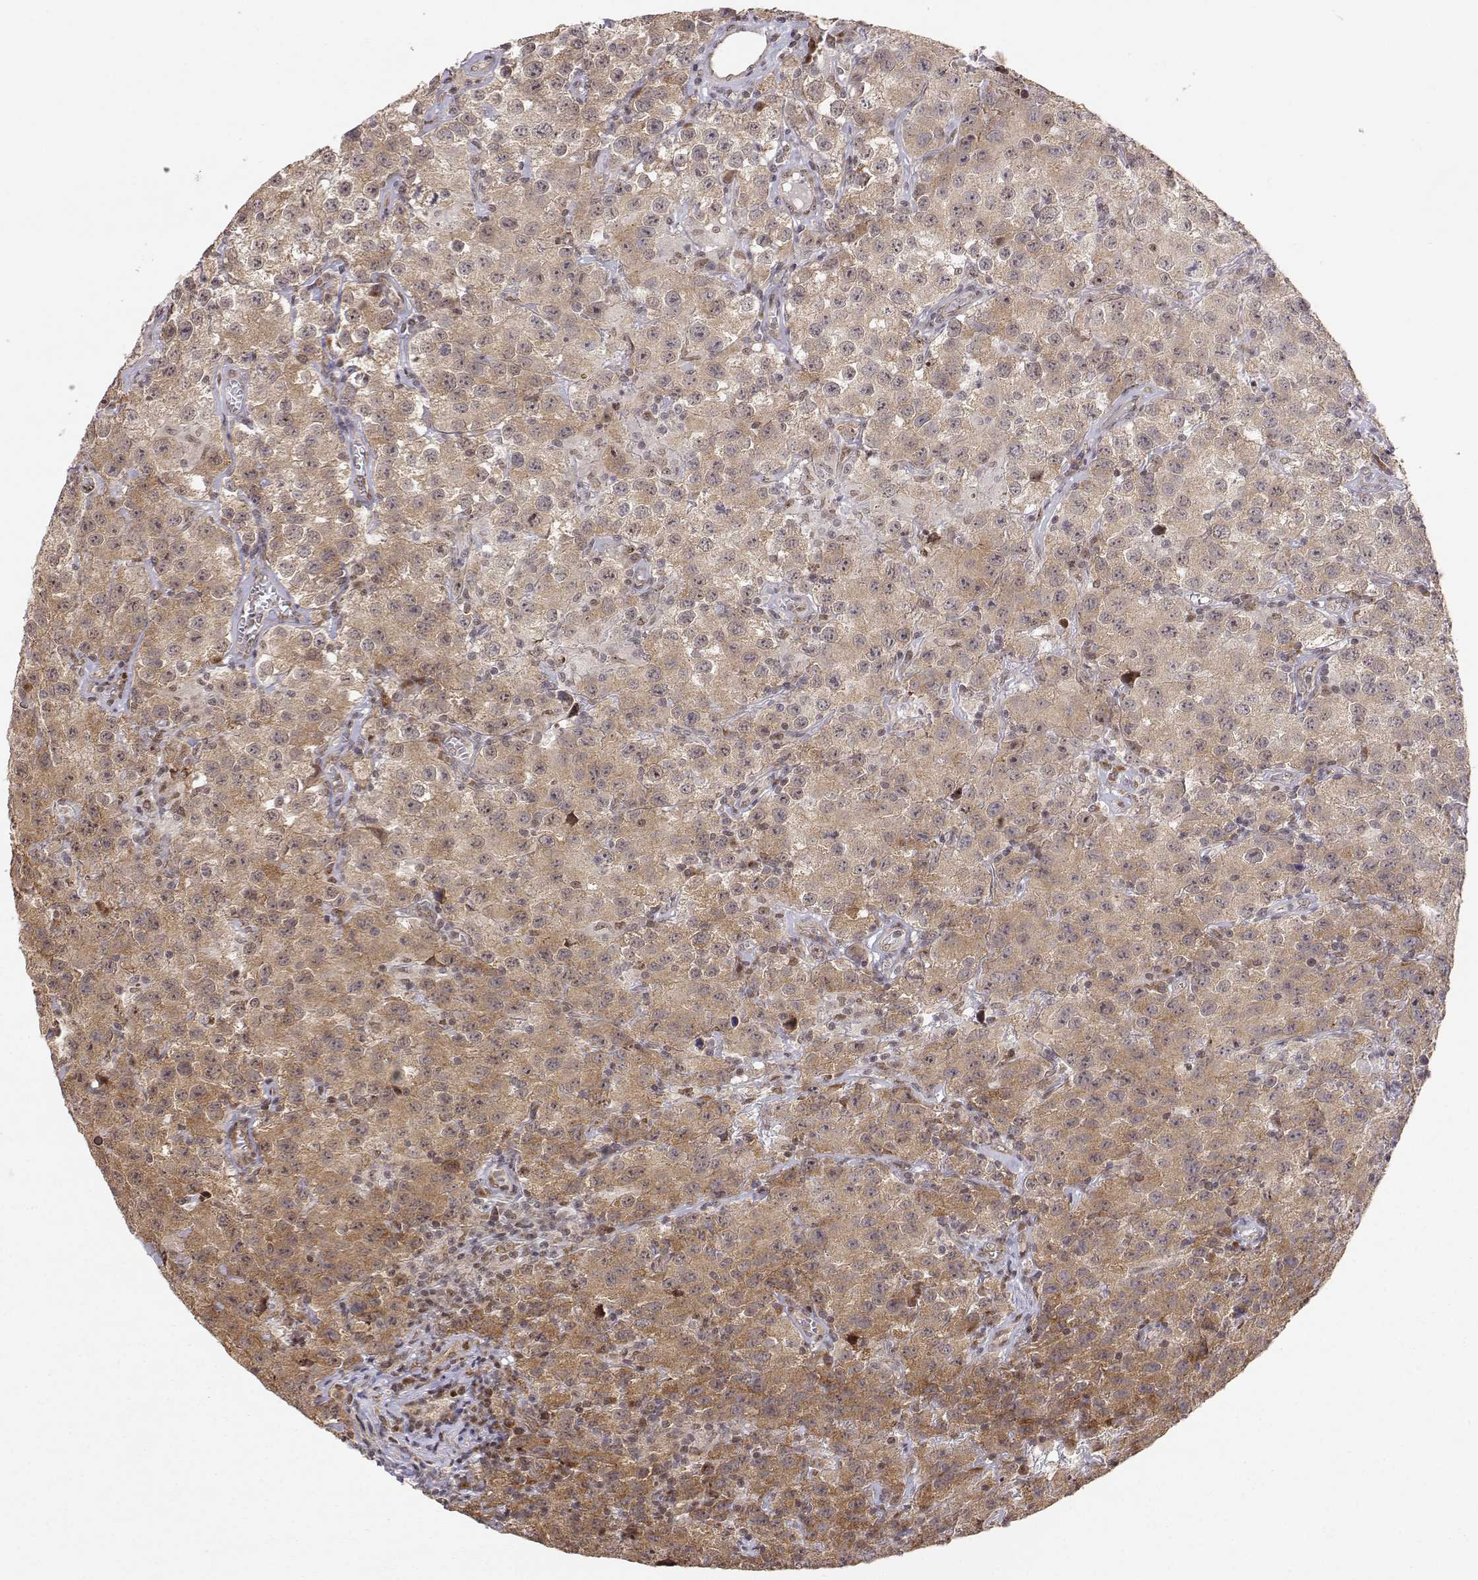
{"staining": {"intensity": "moderate", "quantity": ">75%", "location": "cytoplasmic/membranous"}, "tissue": "testis cancer", "cell_type": "Tumor cells", "image_type": "cancer", "snomed": [{"axis": "morphology", "description": "Seminoma, NOS"}, {"axis": "topography", "description": "Testis"}], "caption": "Immunohistochemistry photomicrograph of neoplastic tissue: human testis cancer stained using IHC reveals medium levels of moderate protein expression localized specifically in the cytoplasmic/membranous of tumor cells, appearing as a cytoplasmic/membranous brown color.", "gene": "BRCA1", "patient": {"sex": "male", "age": 52}}